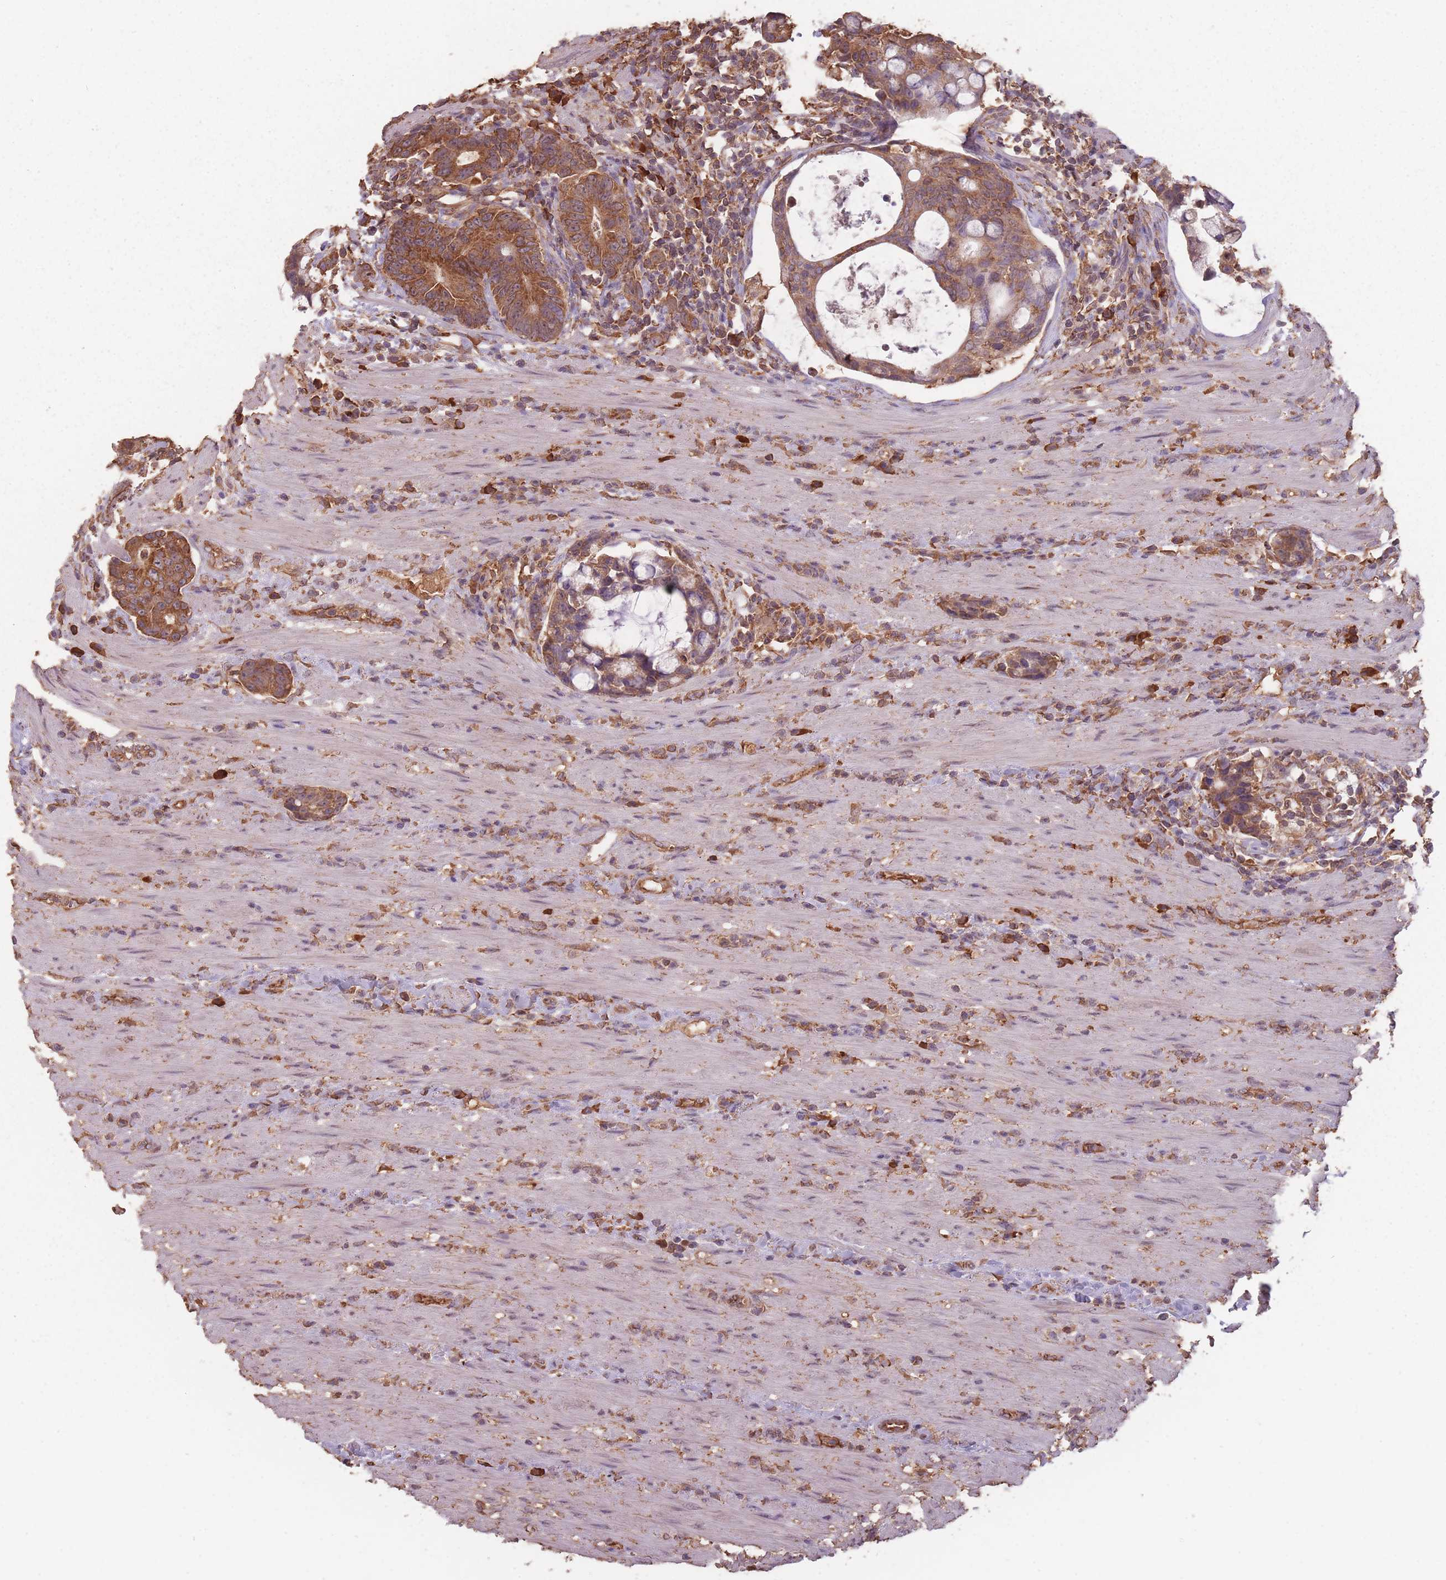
{"staining": {"intensity": "strong", "quantity": ">75%", "location": "cytoplasmic/membranous"}, "tissue": "colorectal cancer", "cell_type": "Tumor cells", "image_type": "cancer", "snomed": [{"axis": "morphology", "description": "Adenocarcinoma, NOS"}, {"axis": "topography", "description": "Colon"}], "caption": "Protein expression analysis of colorectal cancer displays strong cytoplasmic/membranous positivity in approximately >75% of tumor cells.", "gene": "SANBR", "patient": {"sex": "female", "age": 82}}